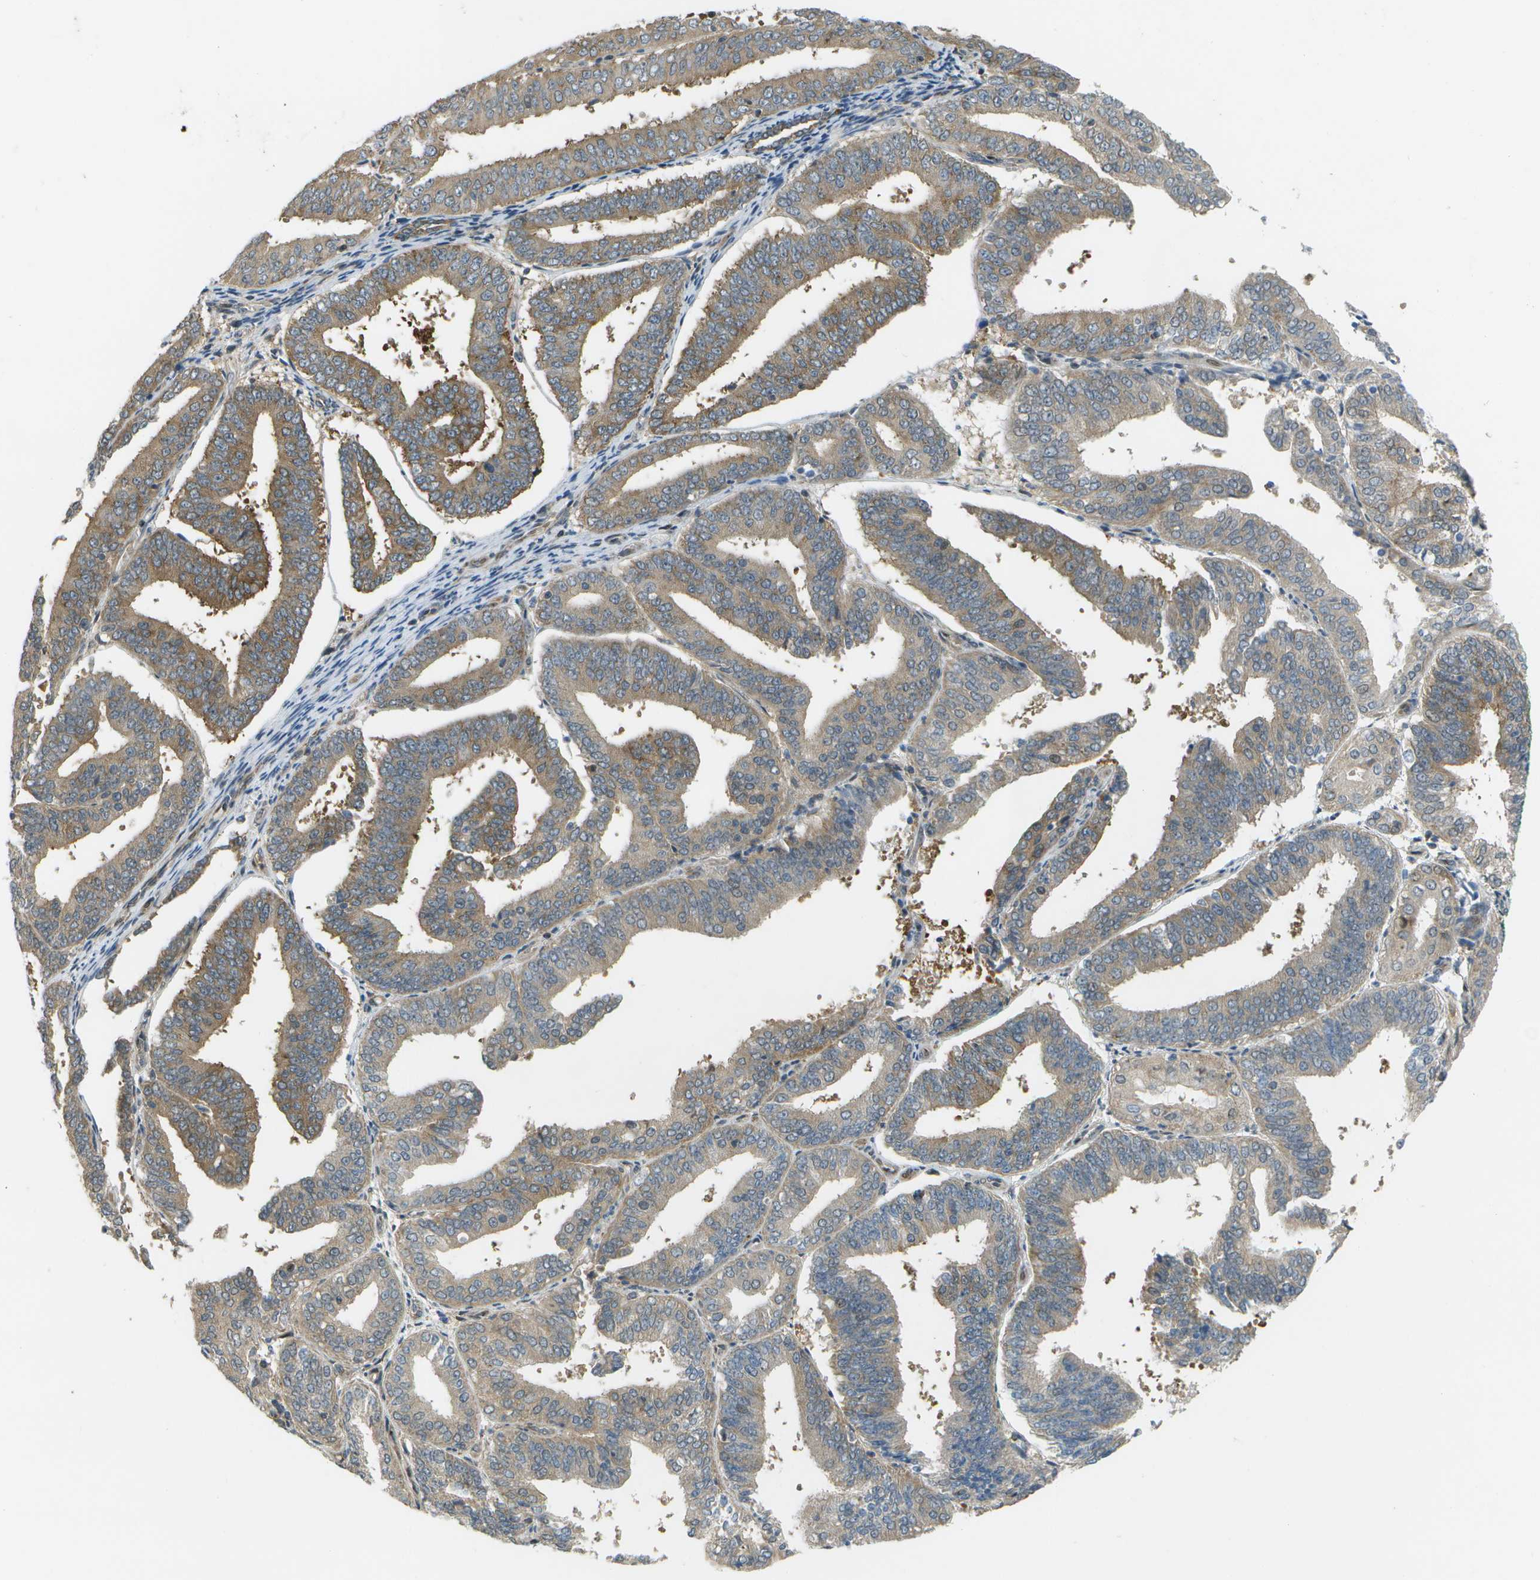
{"staining": {"intensity": "moderate", "quantity": ">75%", "location": "cytoplasmic/membranous"}, "tissue": "endometrial cancer", "cell_type": "Tumor cells", "image_type": "cancer", "snomed": [{"axis": "morphology", "description": "Adenocarcinoma, NOS"}, {"axis": "topography", "description": "Endometrium"}], "caption": "Approximately >75% of tumor cells in human endometrial adenocarcinoma display moderate cytoplasmic/membranous protein expression as visualized by brown immunohistochemical staining.", "gene": "WNK2", "patient": {"sex": "female", "age": 63}}